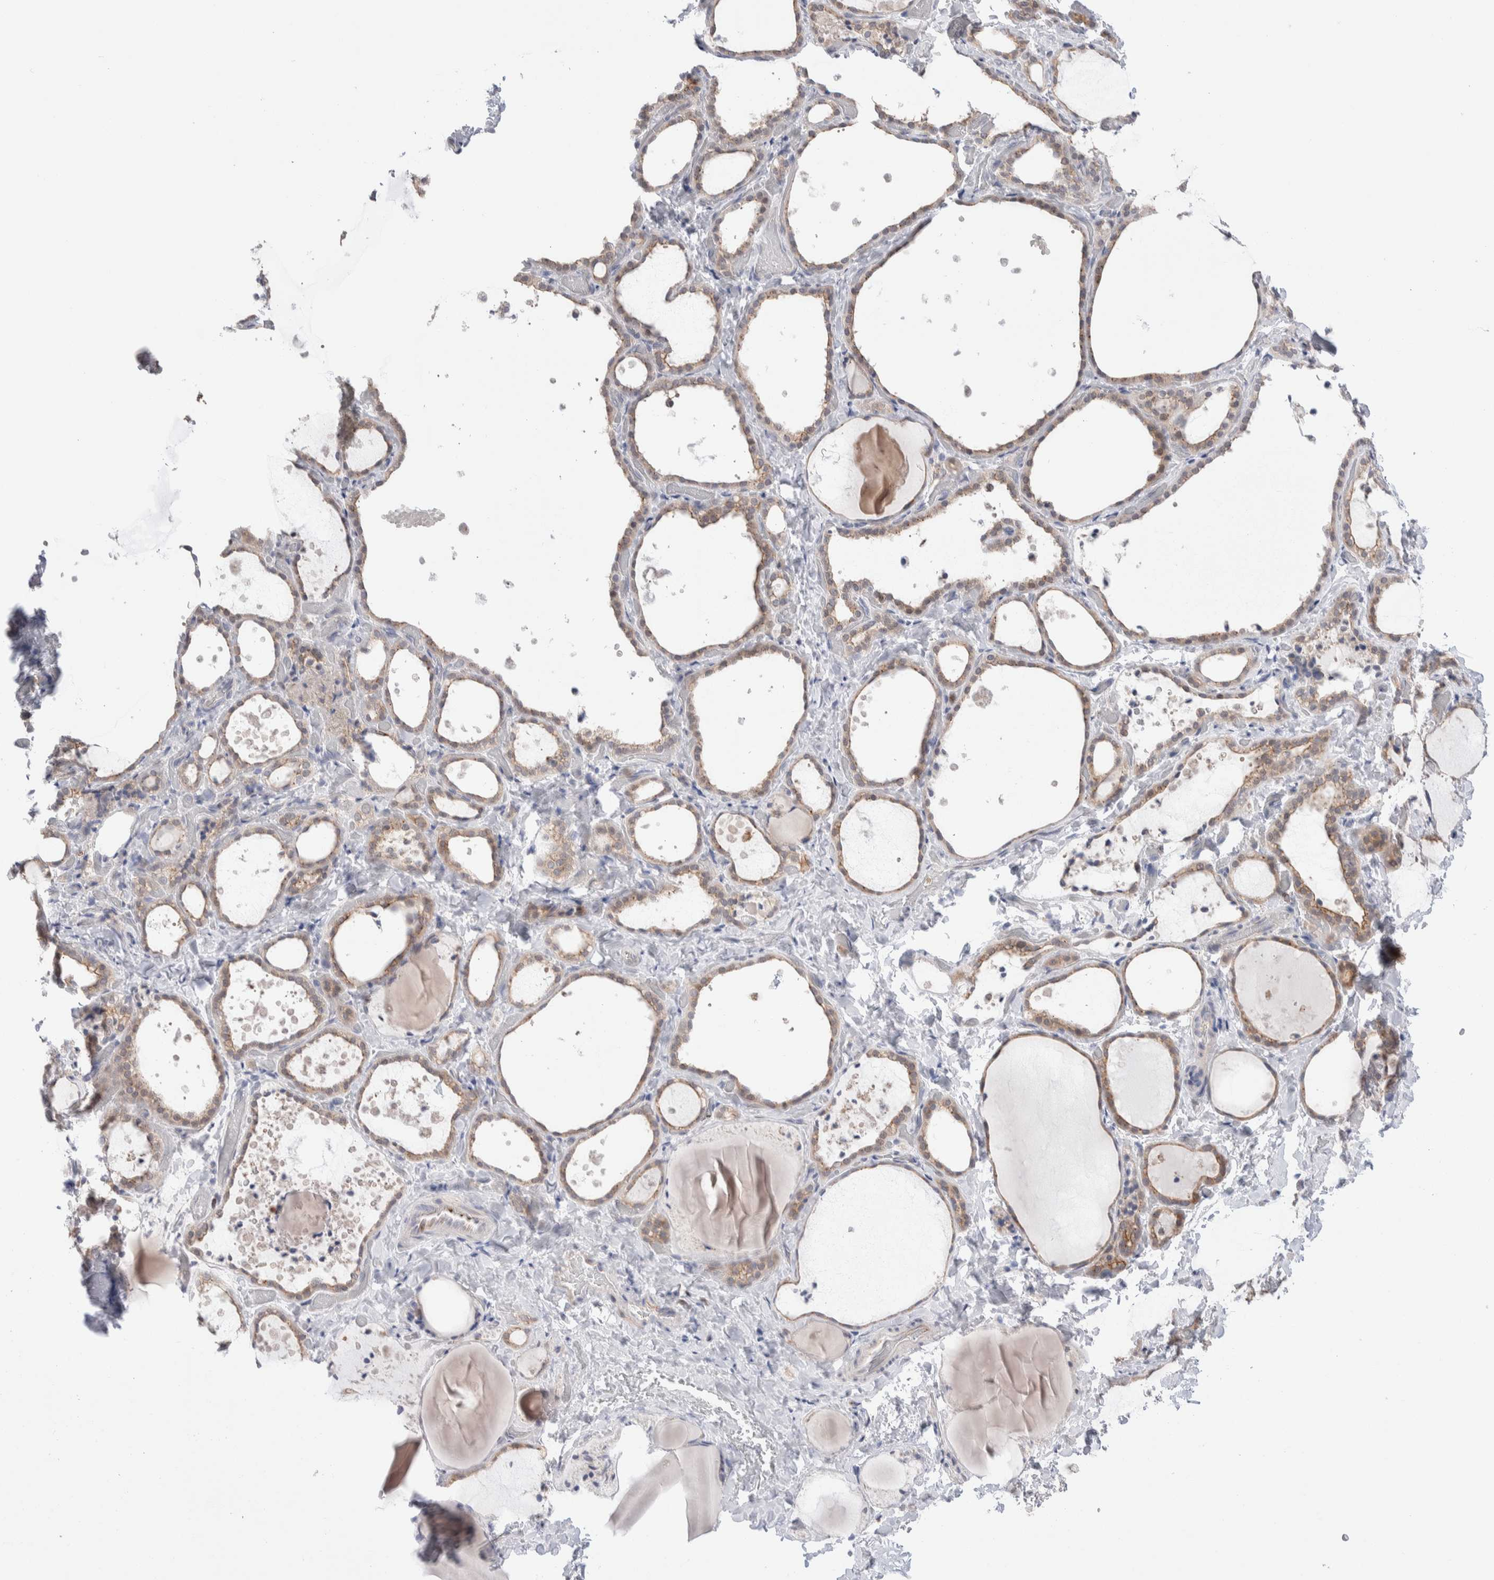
{"staining": {"intensity": "weak", "quantity": ">75%", "location": "cytoplasmic/membranous"}, "tissue": "thyroid gland", "cell_type": "Glandular cells", "image_type": "normal", "snomed": [{"axis": "morphology", "description": "Normal tissue, NOS"}, {"axis": "topography", "description": "Thyroid gland"}], "caption": "Thyroid gland stained with a brown dye displays weak cytoplasmic/membranous positive positivity in about >75% of glandular cells.", "gene": "C1orf112", "patient": {"sex": "female", "age": 44}}